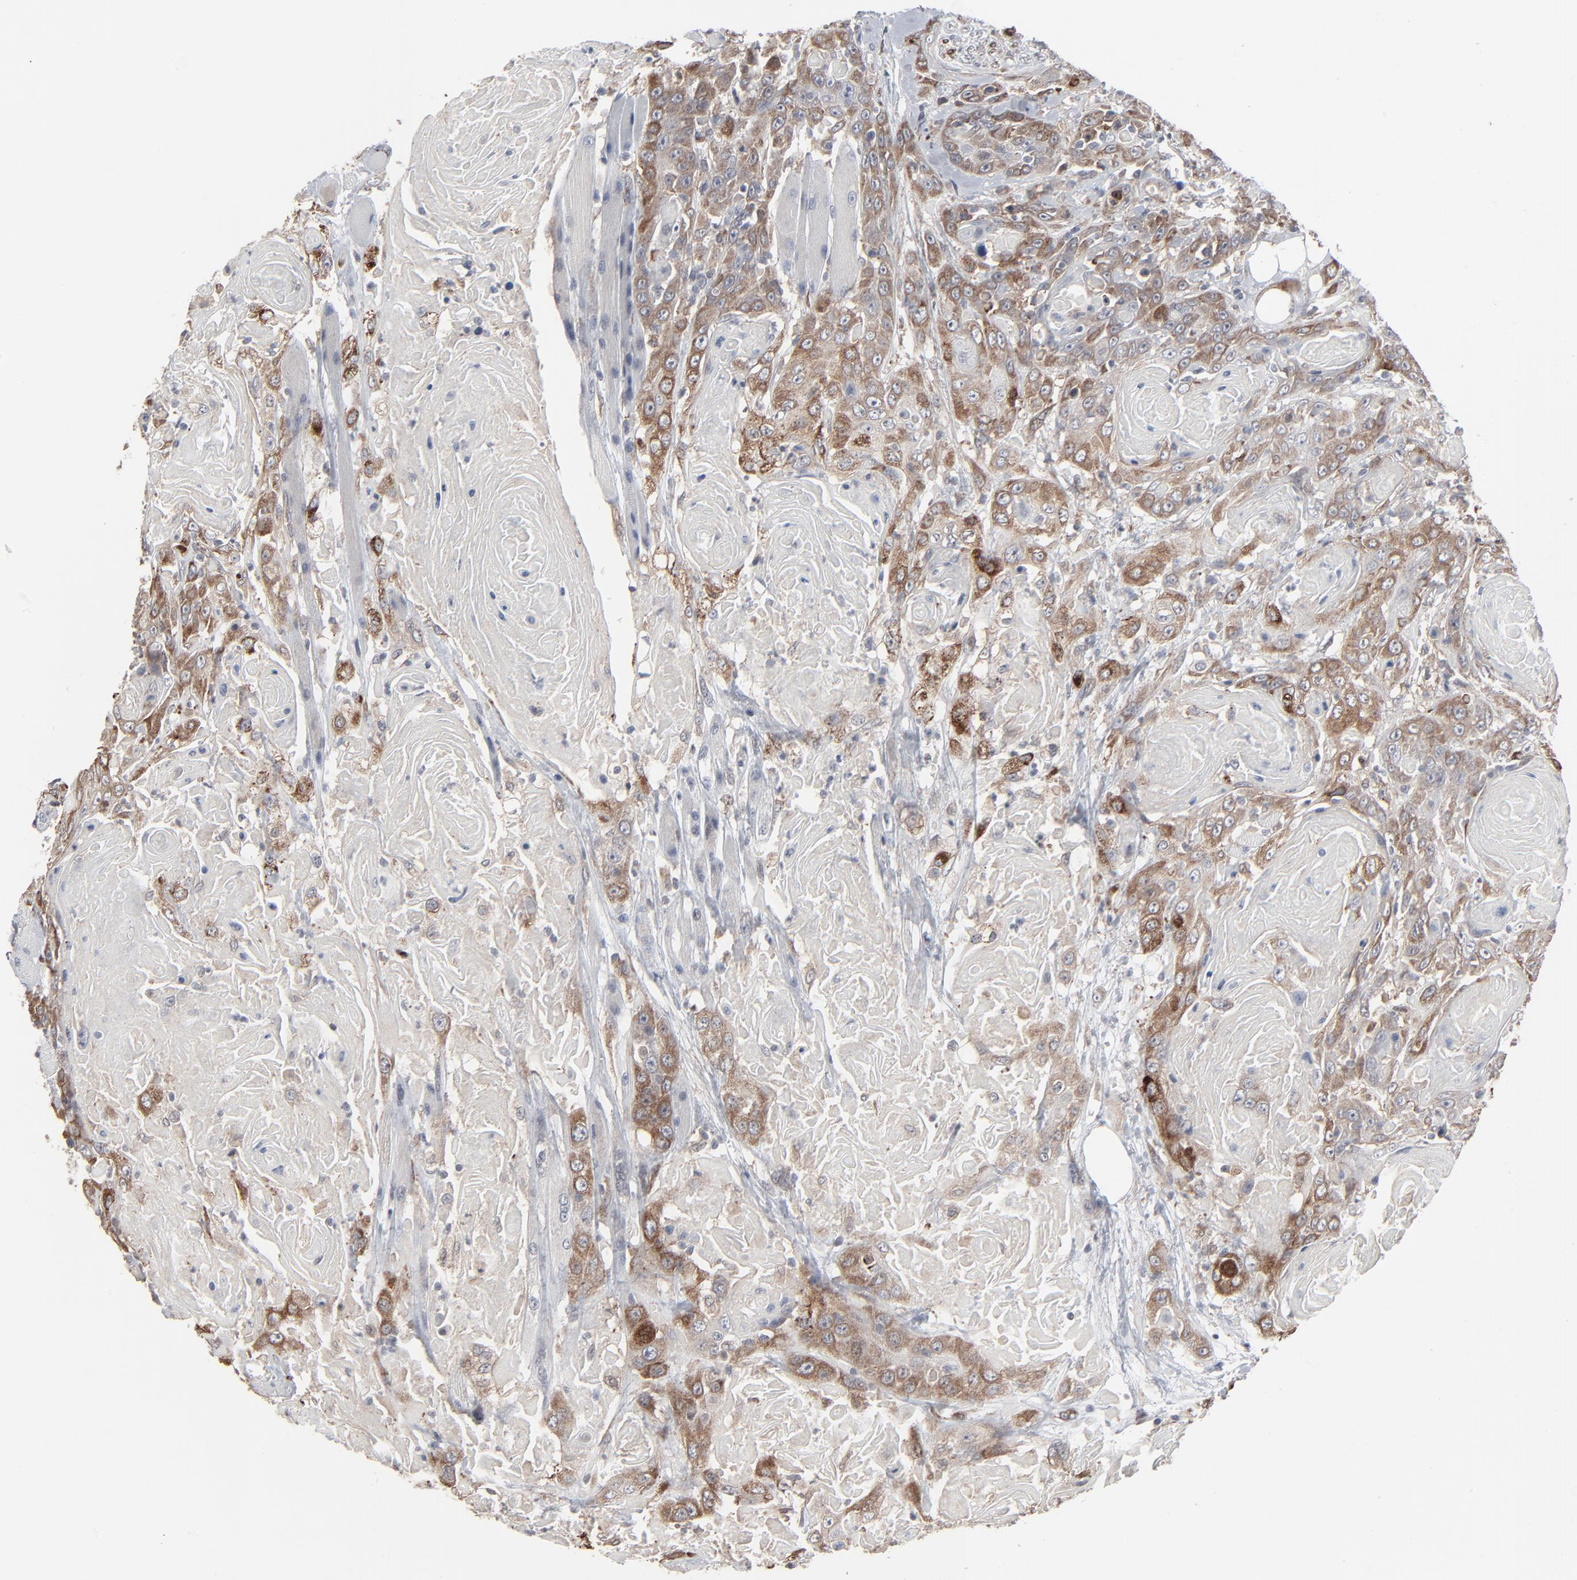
{"staining": {"intensity": "moderate", "quantity": "25%-75%", "location": "cytoplasmic/membranous"}, "tissue": "head and neck cancer", "cell_type": "Tumor cells", "image_type": "cancer", "snomed": [{"axis": "morphology", "description": "Squamous cell carcinoma, NOS"}, {"axis": "topography", "description": "Head-Neck"}], "caption": "Human head and neck squamous cell carcinoma stained with a protein marker reveals moderate staining in tumor cells.", "gene": "CTNND1", "patient": {"sex": "female", "age": 84}}